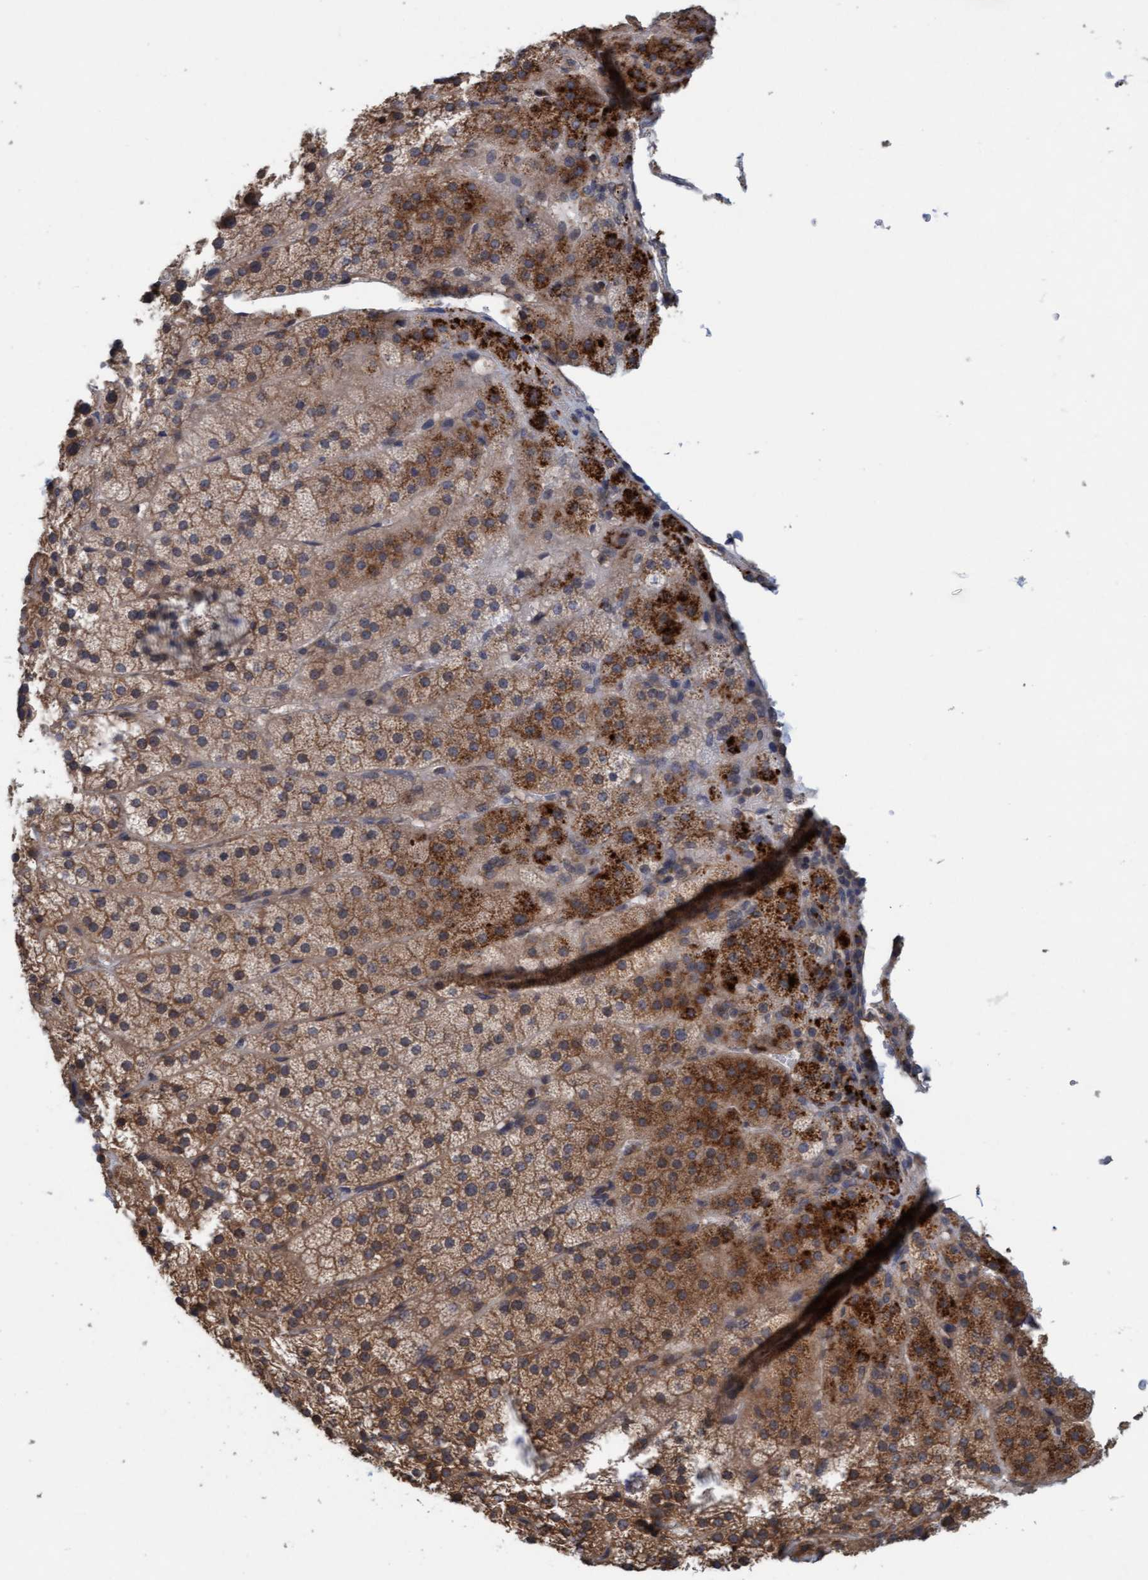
{"staining": {"intensity": "strong", "quantity": ">75%", "location": "cytoplasmic/membranous"}, "tissue": "adrenal gland", "cell_type": "Glandular cells", "image_type": "normal", "snomed": [{"axis": "morphology", "description": "Normal tissue, NOS"}, {"axis": "topography", "description": "Adrenal gland"}], "caption": "Adrenal gland stained with DAB (3,3'-diaminobenzidine) IHC reveals high levels of strong cytoplasmic/membranous expression in approximately >75% of glandular cells. Using DAB (brown) and hematoxylin (blue) stains, captured at high magnification using brightfield microscopy.", "gene": "FXR2", "patient": {"sex": "female", "age": 44}}